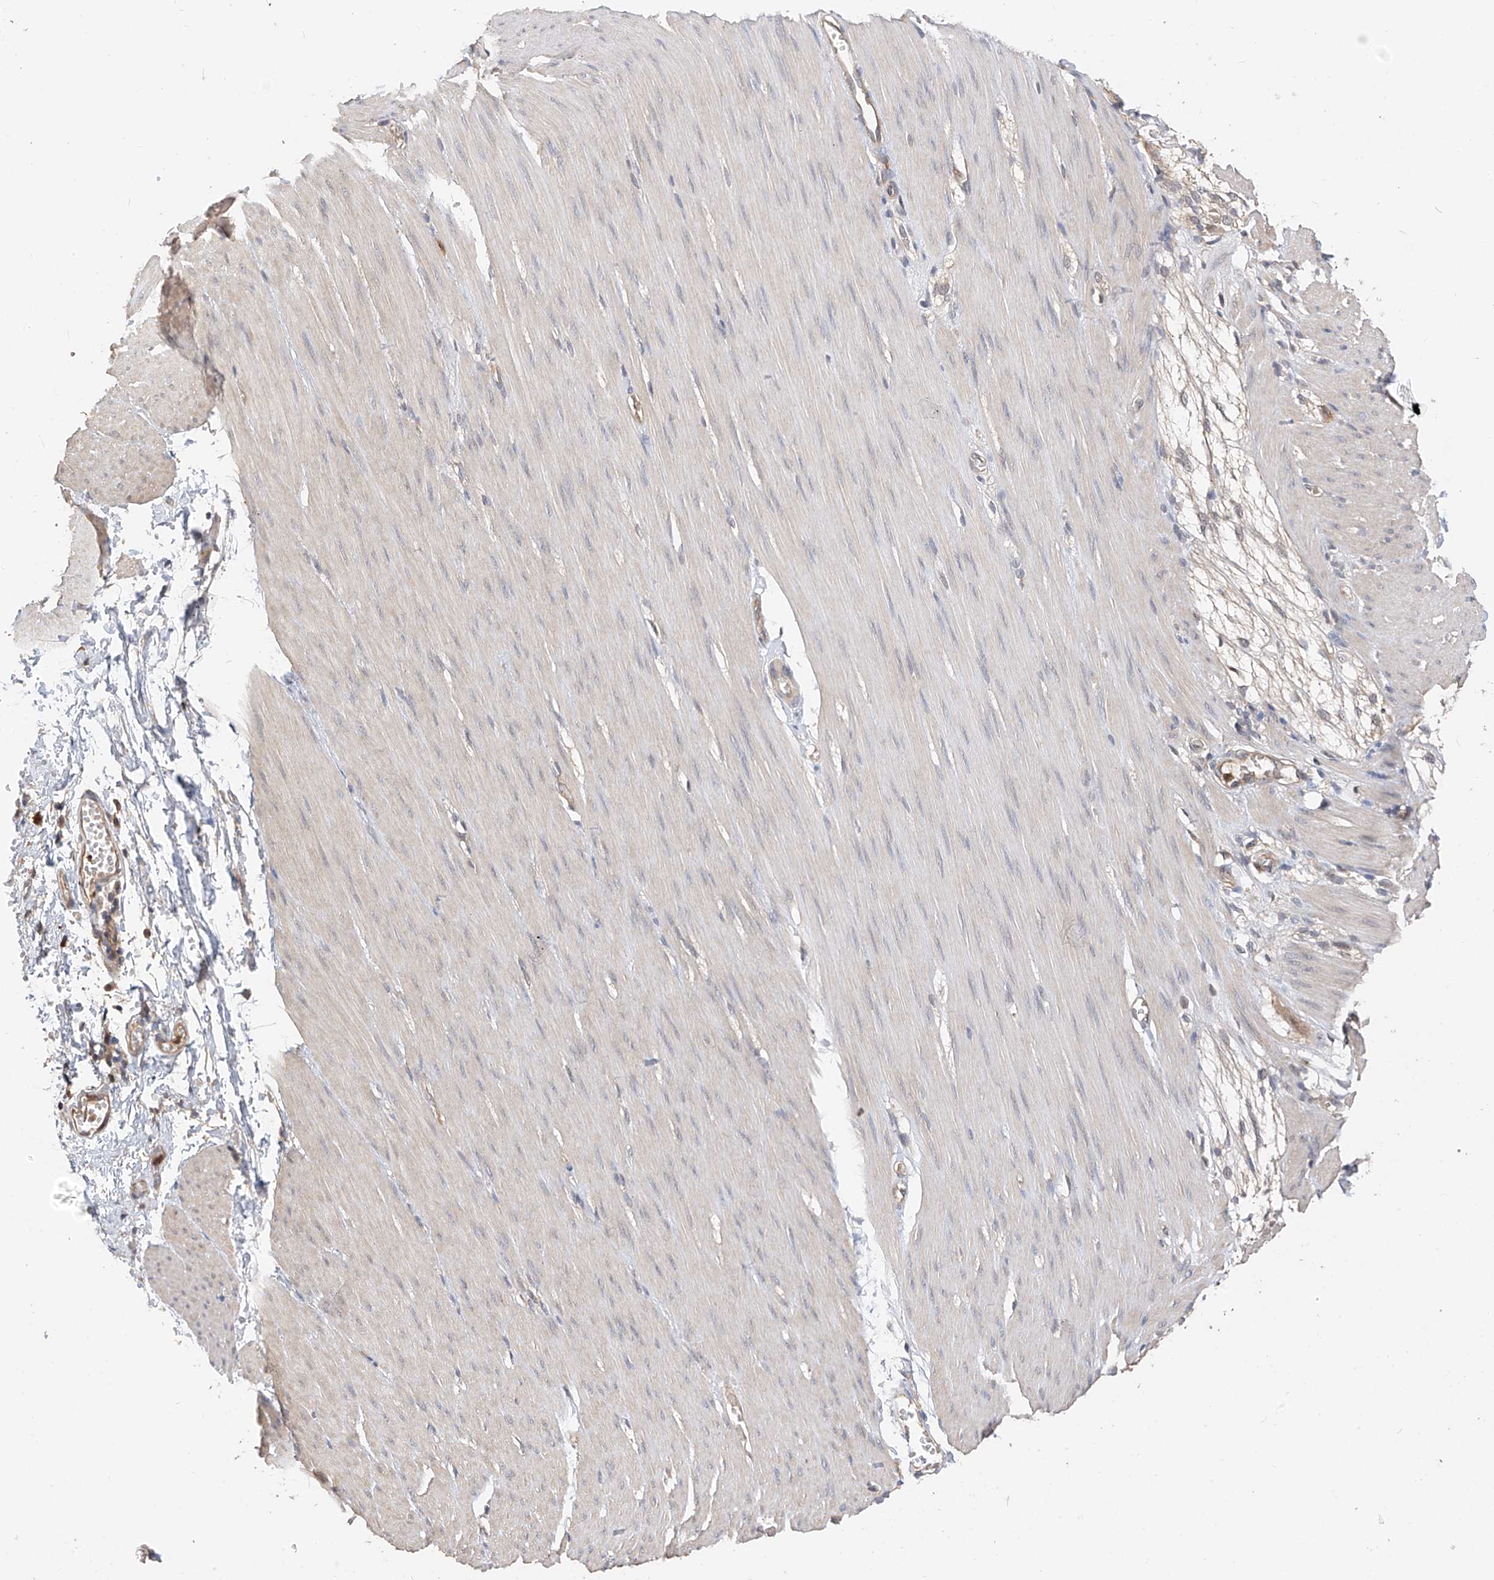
{"staining": {"intensity": "weak", "quantity": "25%-75%", "location": "cytoplasmic/membranous"}, "tissue": "smooth muscle", "cell_type": "Smooth muscle cells", "image_type": "normal", "snomed": [{"axis": "morphology", "description": "Normal tissue, NOS"}, {"axis": "morphology", "description": "Adenocarcinoma, NOS"}, {"axis": "topography", "description": "Colon"}, {"axis": "topography", "description": "Peripheral nerve tissue"}], "caption": "The photomicrograph reveals staining of unremarkable smooth muscle, revealing weak cytoplasmic/membranous protein positivity (brown color) within smooth muscle cells.", "gene": "OFD1", "patient": {"sex": "male", "age": 14}}